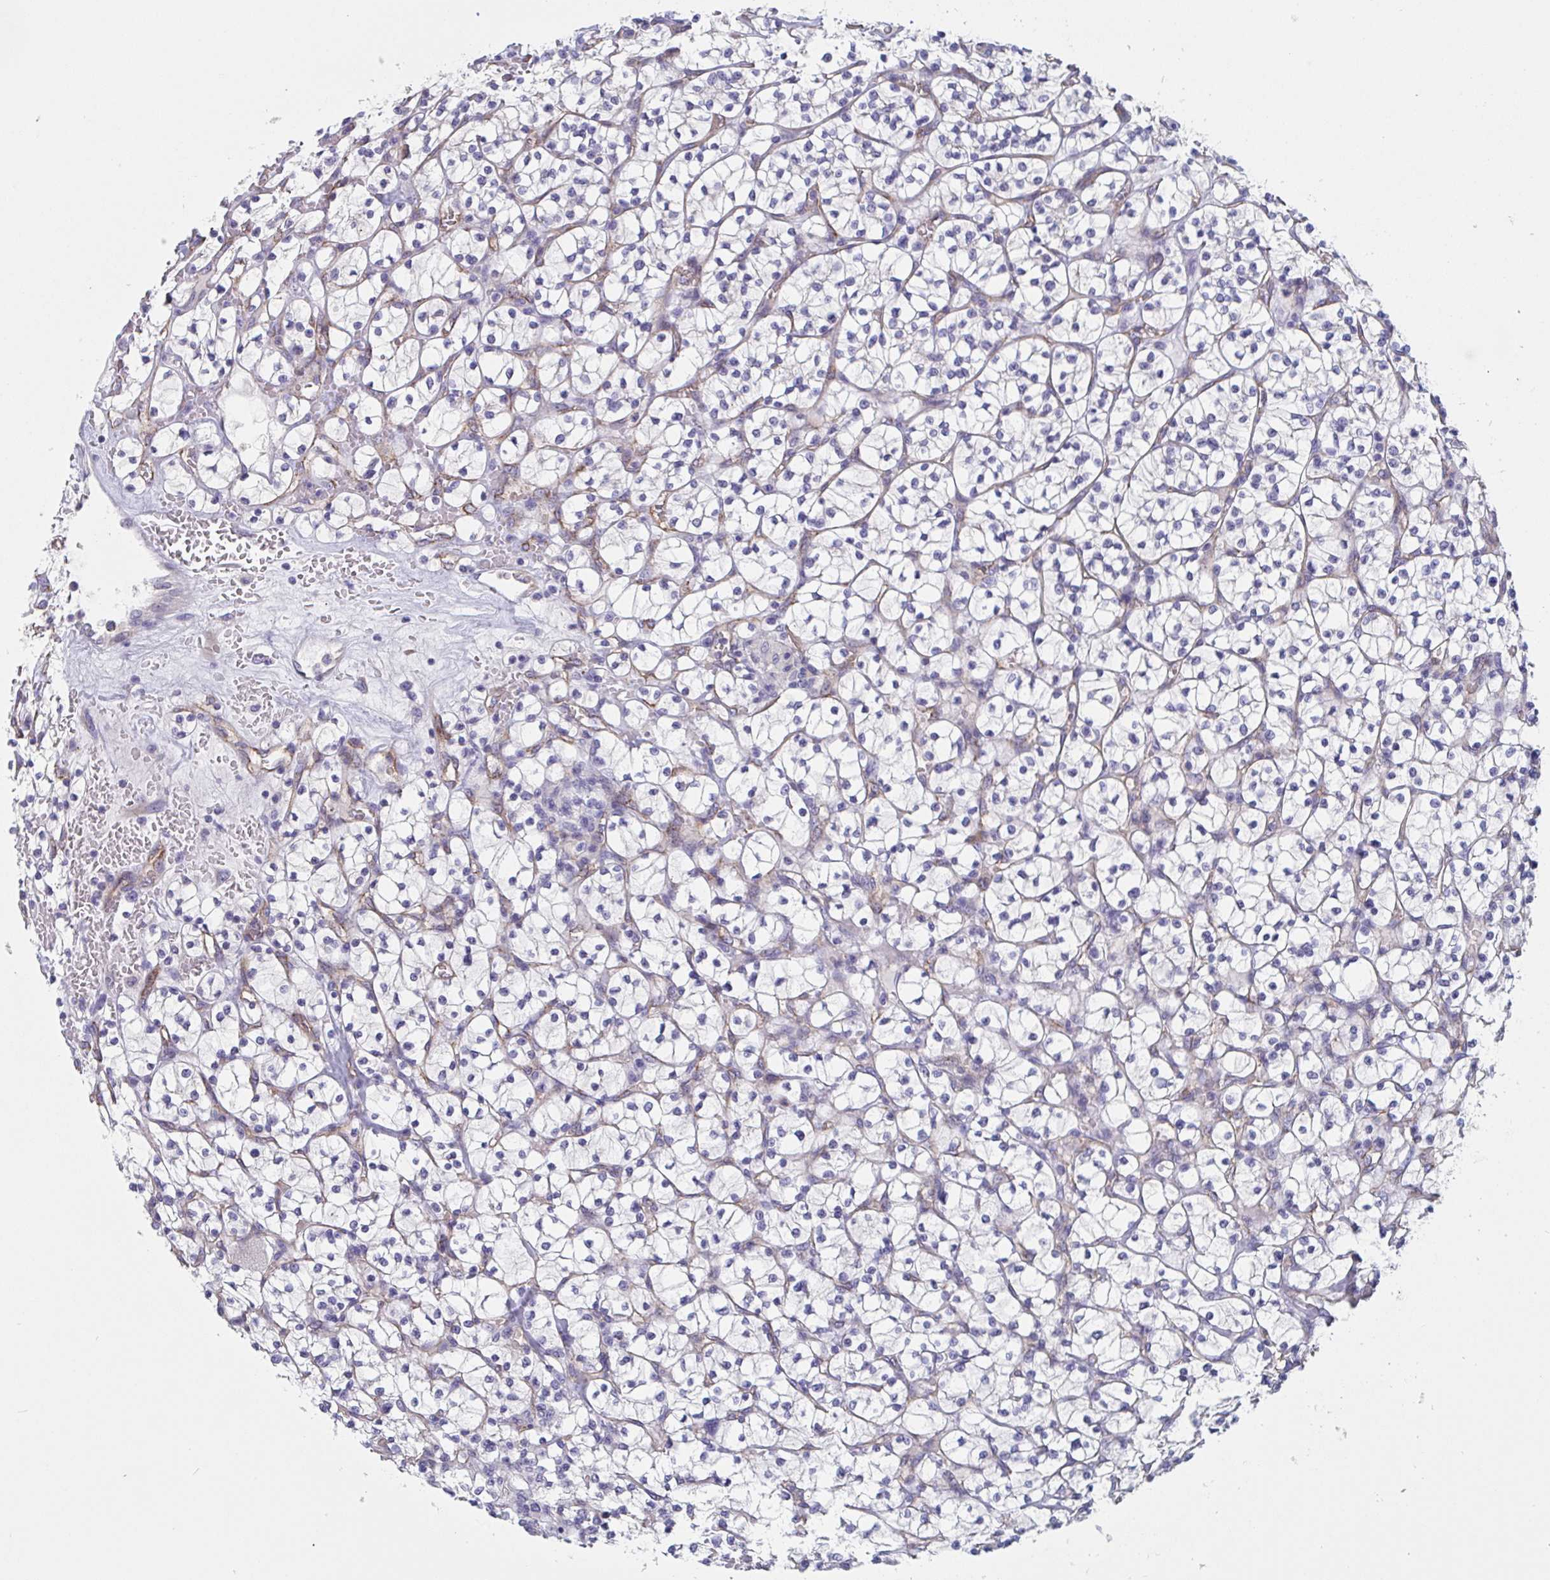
{"staining": {"intensity": "negative", "quantity": "none", "location": "none"}, "tissue": "renal cancer", "cell_type": "Tumor cells", "image_type": "cancer", "snomed": [{"axis": "morphology", "description": "Adenocarcinoma, NOS"}, {"axis": "topography", "description": "Kidney"}], "caption": "DAB immunohistochemical staining of renal adenocarcinoma exhibits no significant positivity in tumor cells.", "gene": "ST14", "patient": {"sex": "female", "age": 64}}